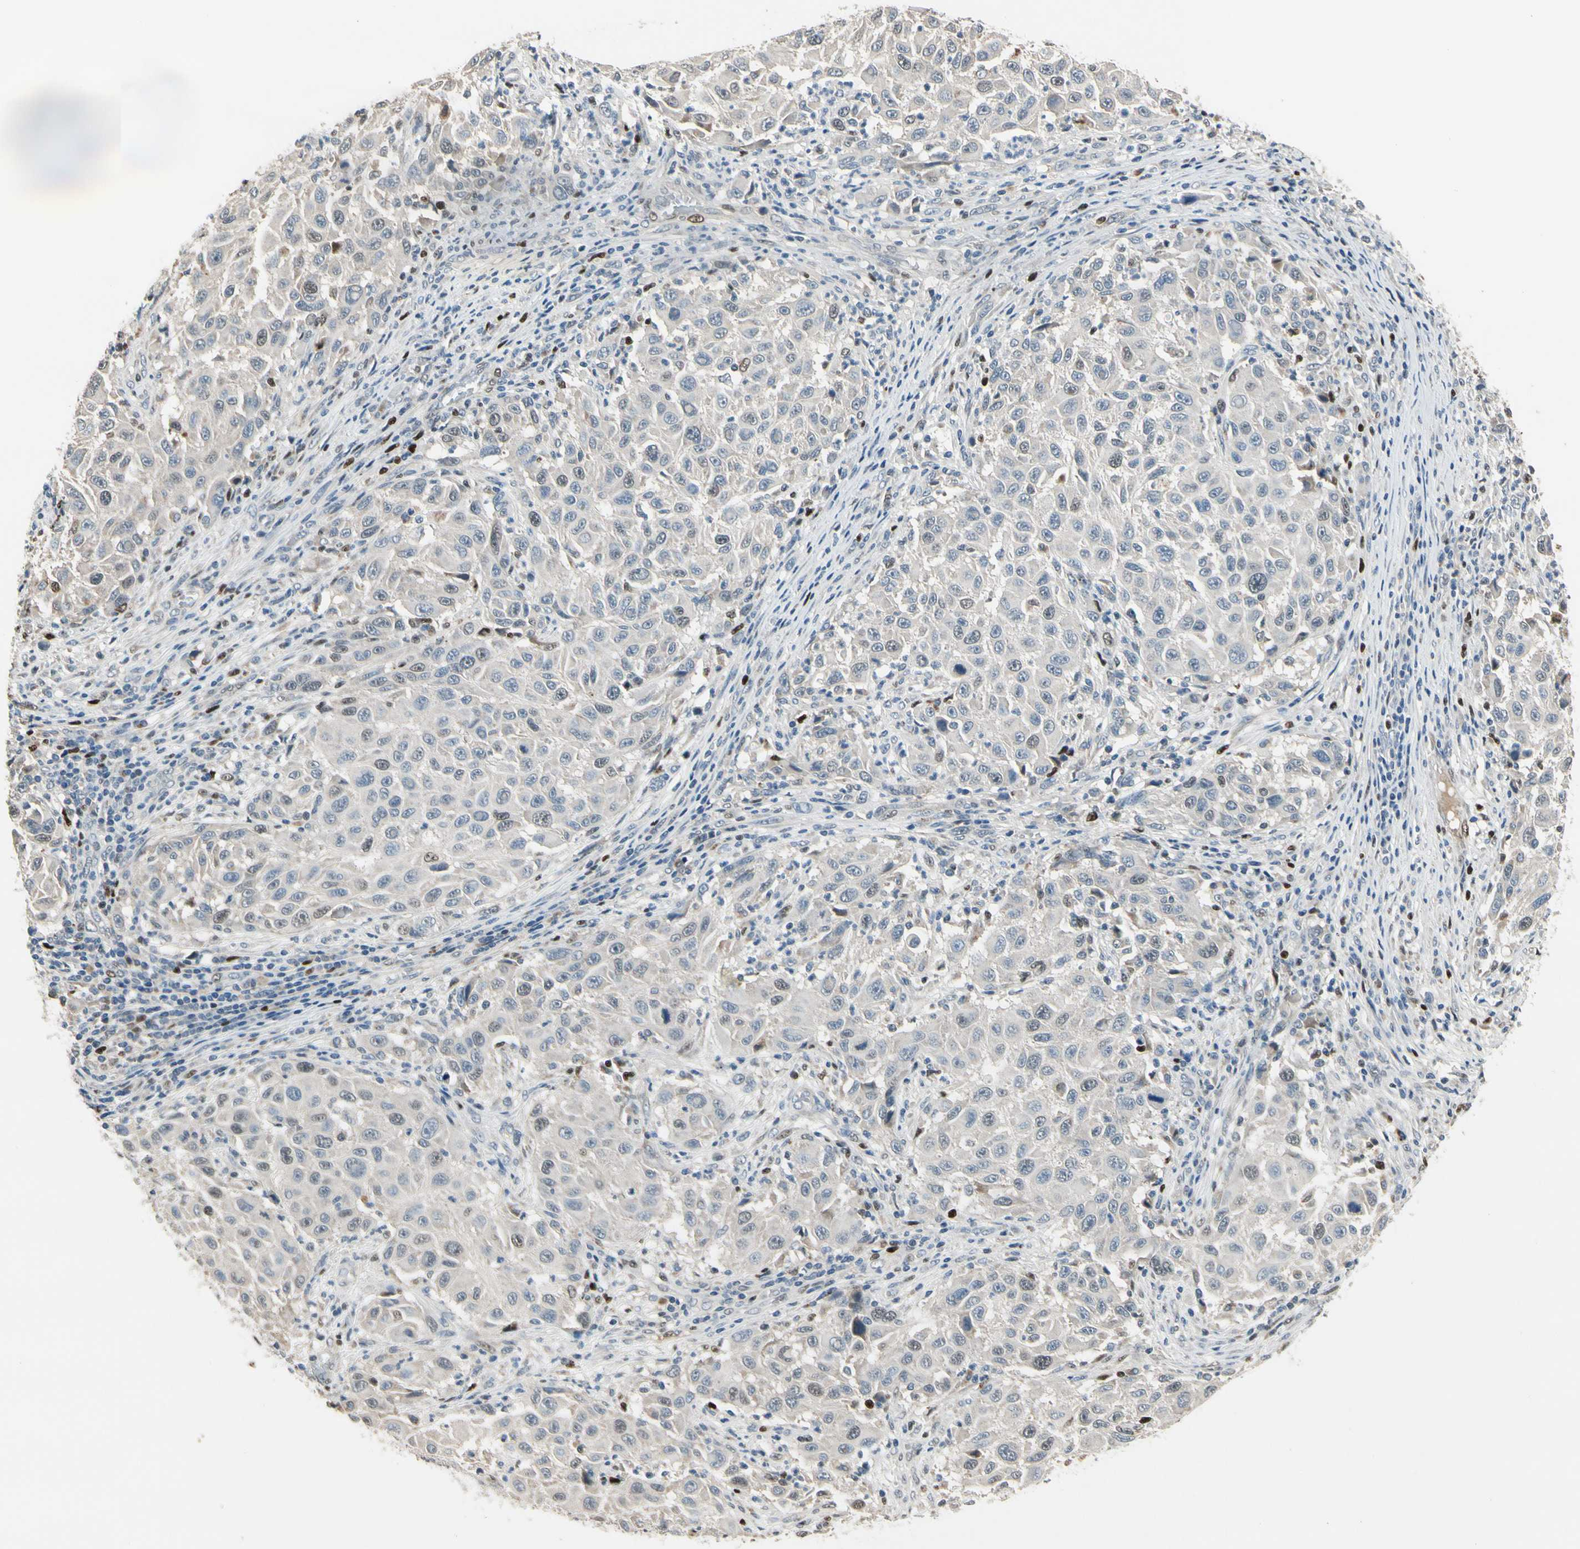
{"staining": {"intensity": "weak", "quantity": "<25%", "location": "nuclear"}, "tissue": "melanoma", "cell_type": "Tumor cells", "image_type": "cancer", "snomed": [{"axis": "morphology", "description": "Malignant melanoma, Metastatic site"}, {"axis": "topography", "description": "Lymph node"}], "caption": "Immunohistochemical staining of melanoma reveals no significant positivity in tumor cells.", "gene": "ZKSCAN4", "patient": {"sex": "male", "age": 61}}